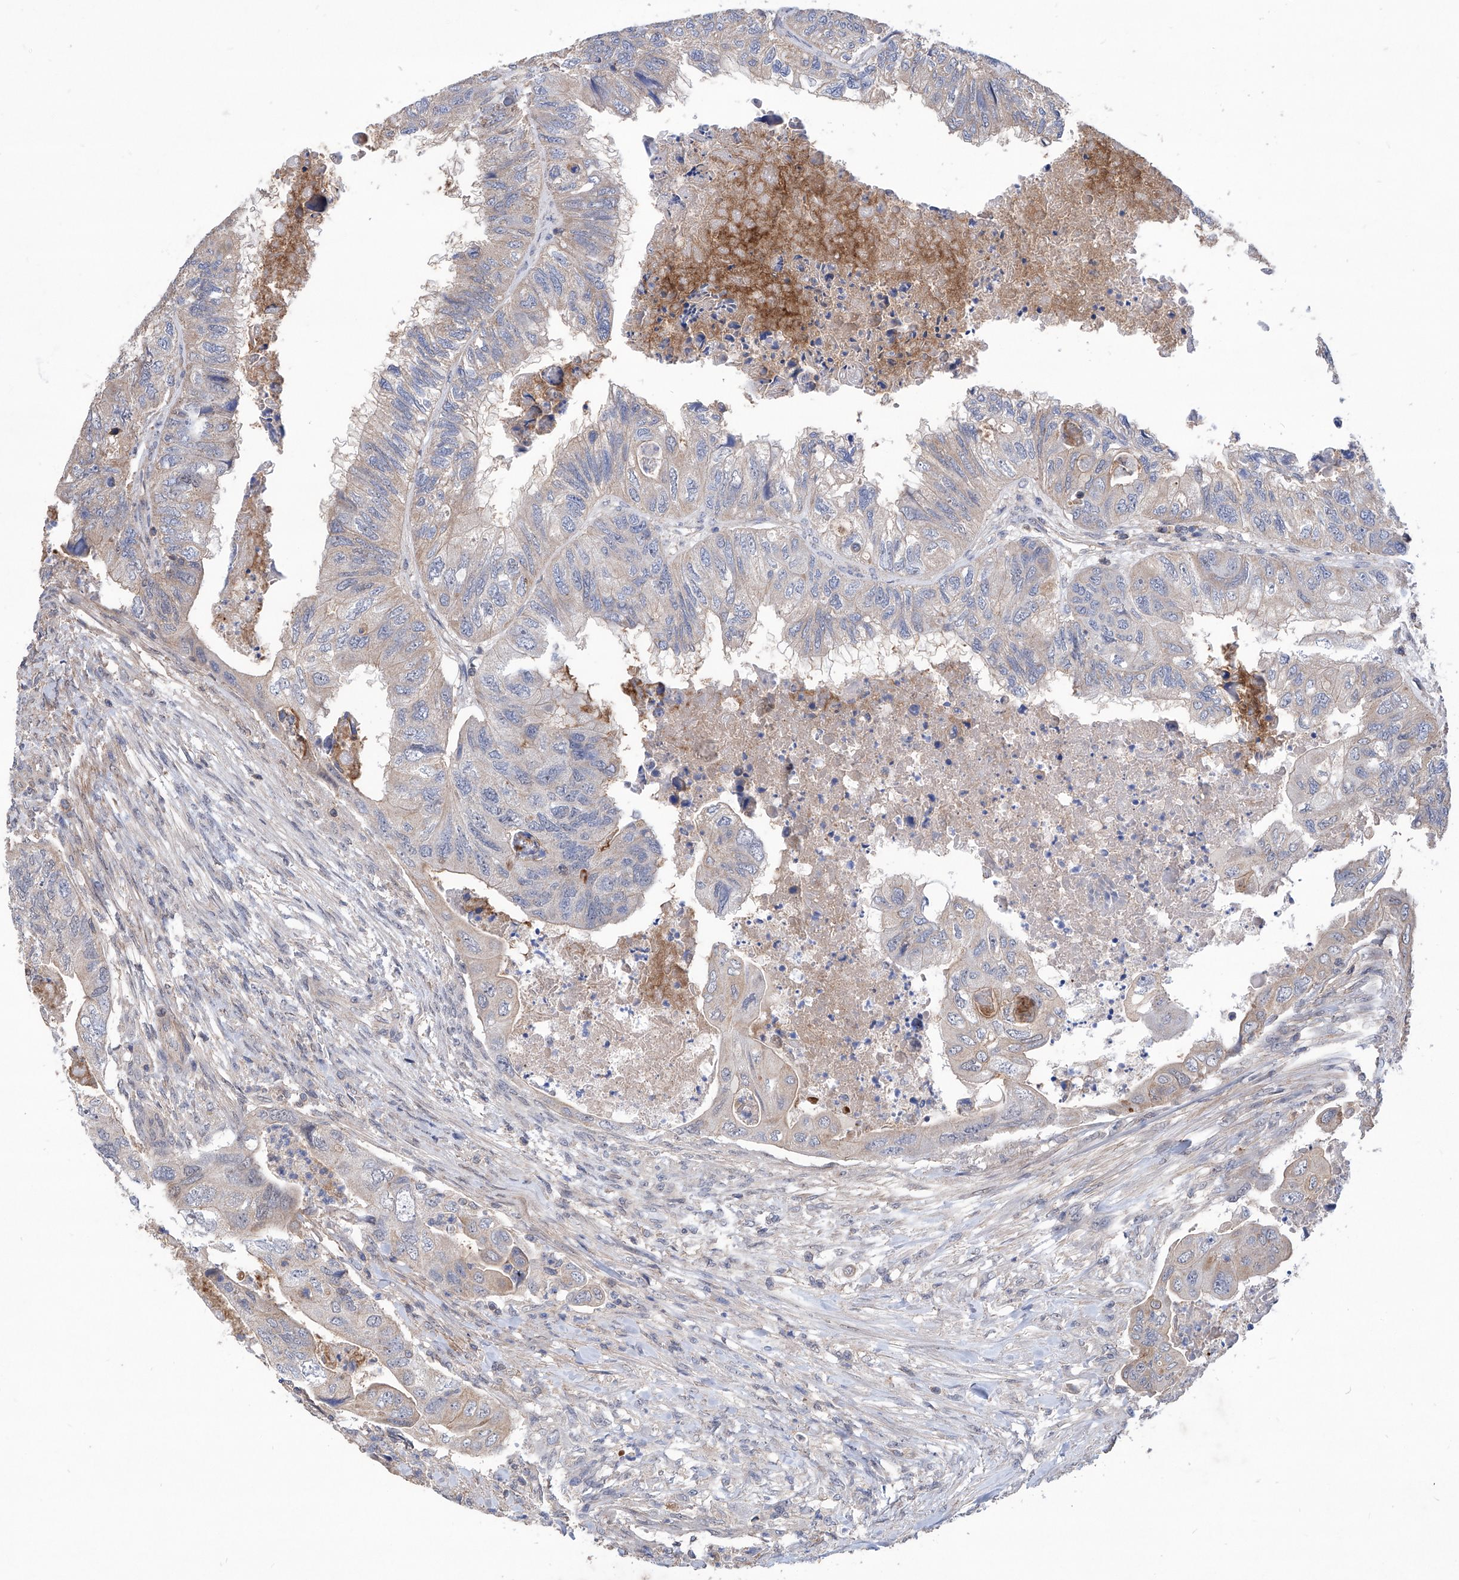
{"staining": {"intensity": "weak", "quantity": "<25%", "location": "cytoplasmic/membranous"}, "tissue": "colorectal cancer", "cell_type": "Tumor cells", "image_type": "cancer", "snomed": [{"axis": "morphology", "description": "Adenocarcinoma, NOS"}, {"axis": "topography", "description": "Rectum"}], "caption": "An immunohistochemistry photomicrograph of colorectal adenocarcinoma is shown. There is no staining in tumor cells of colorectal adenocarcinoma.", "gene": "KIFC2", "patient": {"sex": "male", "age": 63}}